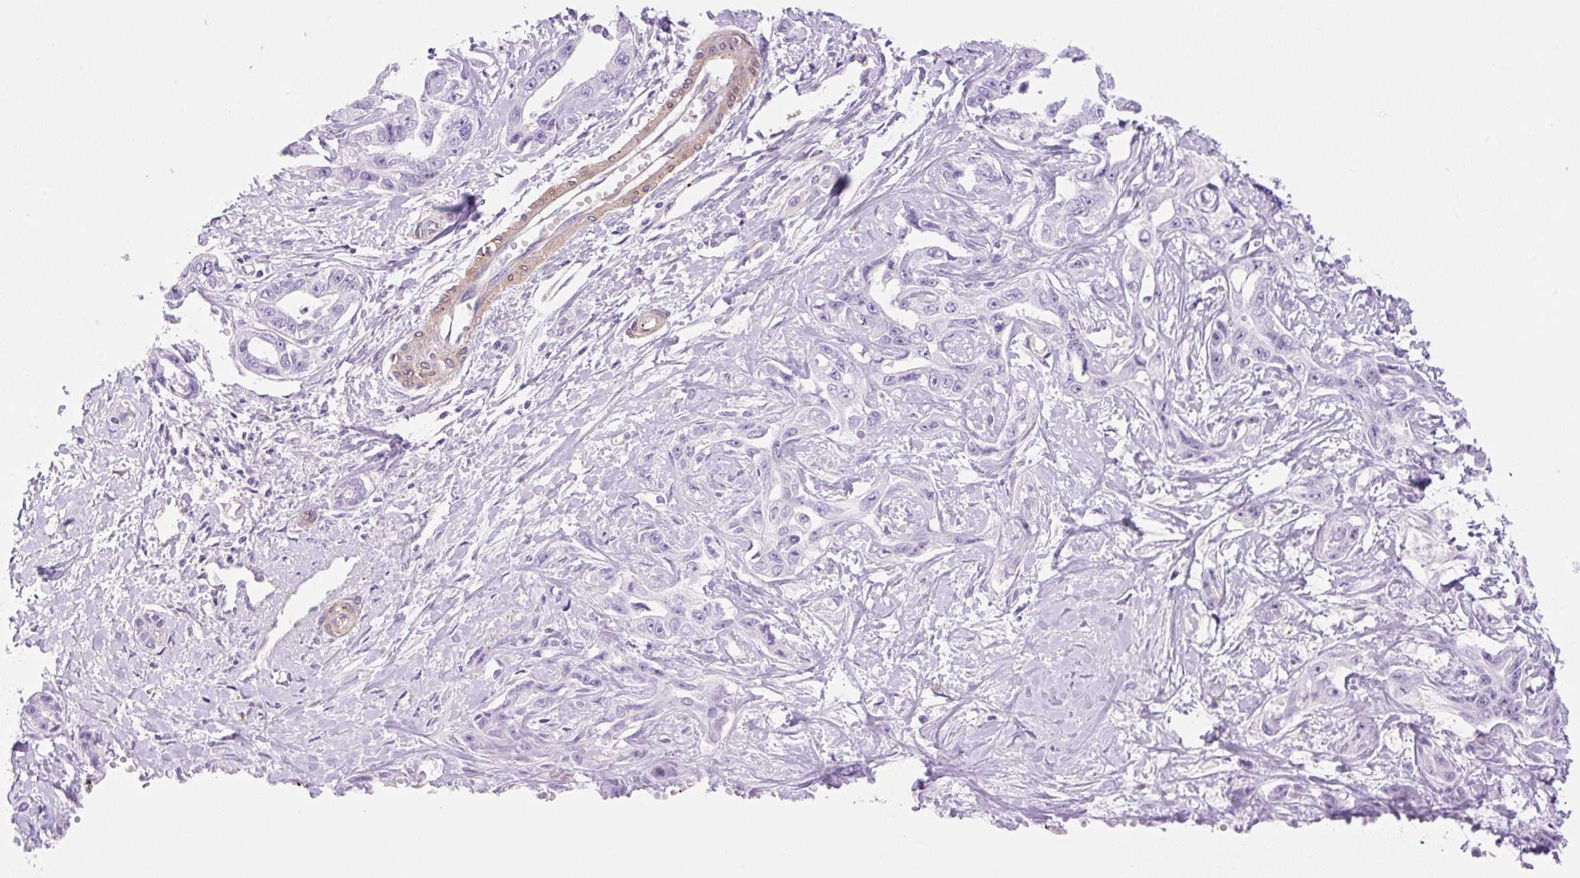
{"staining": {"intensity": "negative", "quantity": "none", "location": "none"}, "tissue": "liver cancer", "cell_type": "Tumor cells", "image_type": "cancer", "snomed": [{"axis": "morphology", "description": "Cholangiocarcinoma"}, {"axis": "topography", "description": "Liver"}], "caption": "This is an immunohistochemistry image of human liver cancer (cholangiocarcinoma). There is no expression in tumor cells.", "gene": "EHD3", "patient": {"sex": "male", "age": 59}}